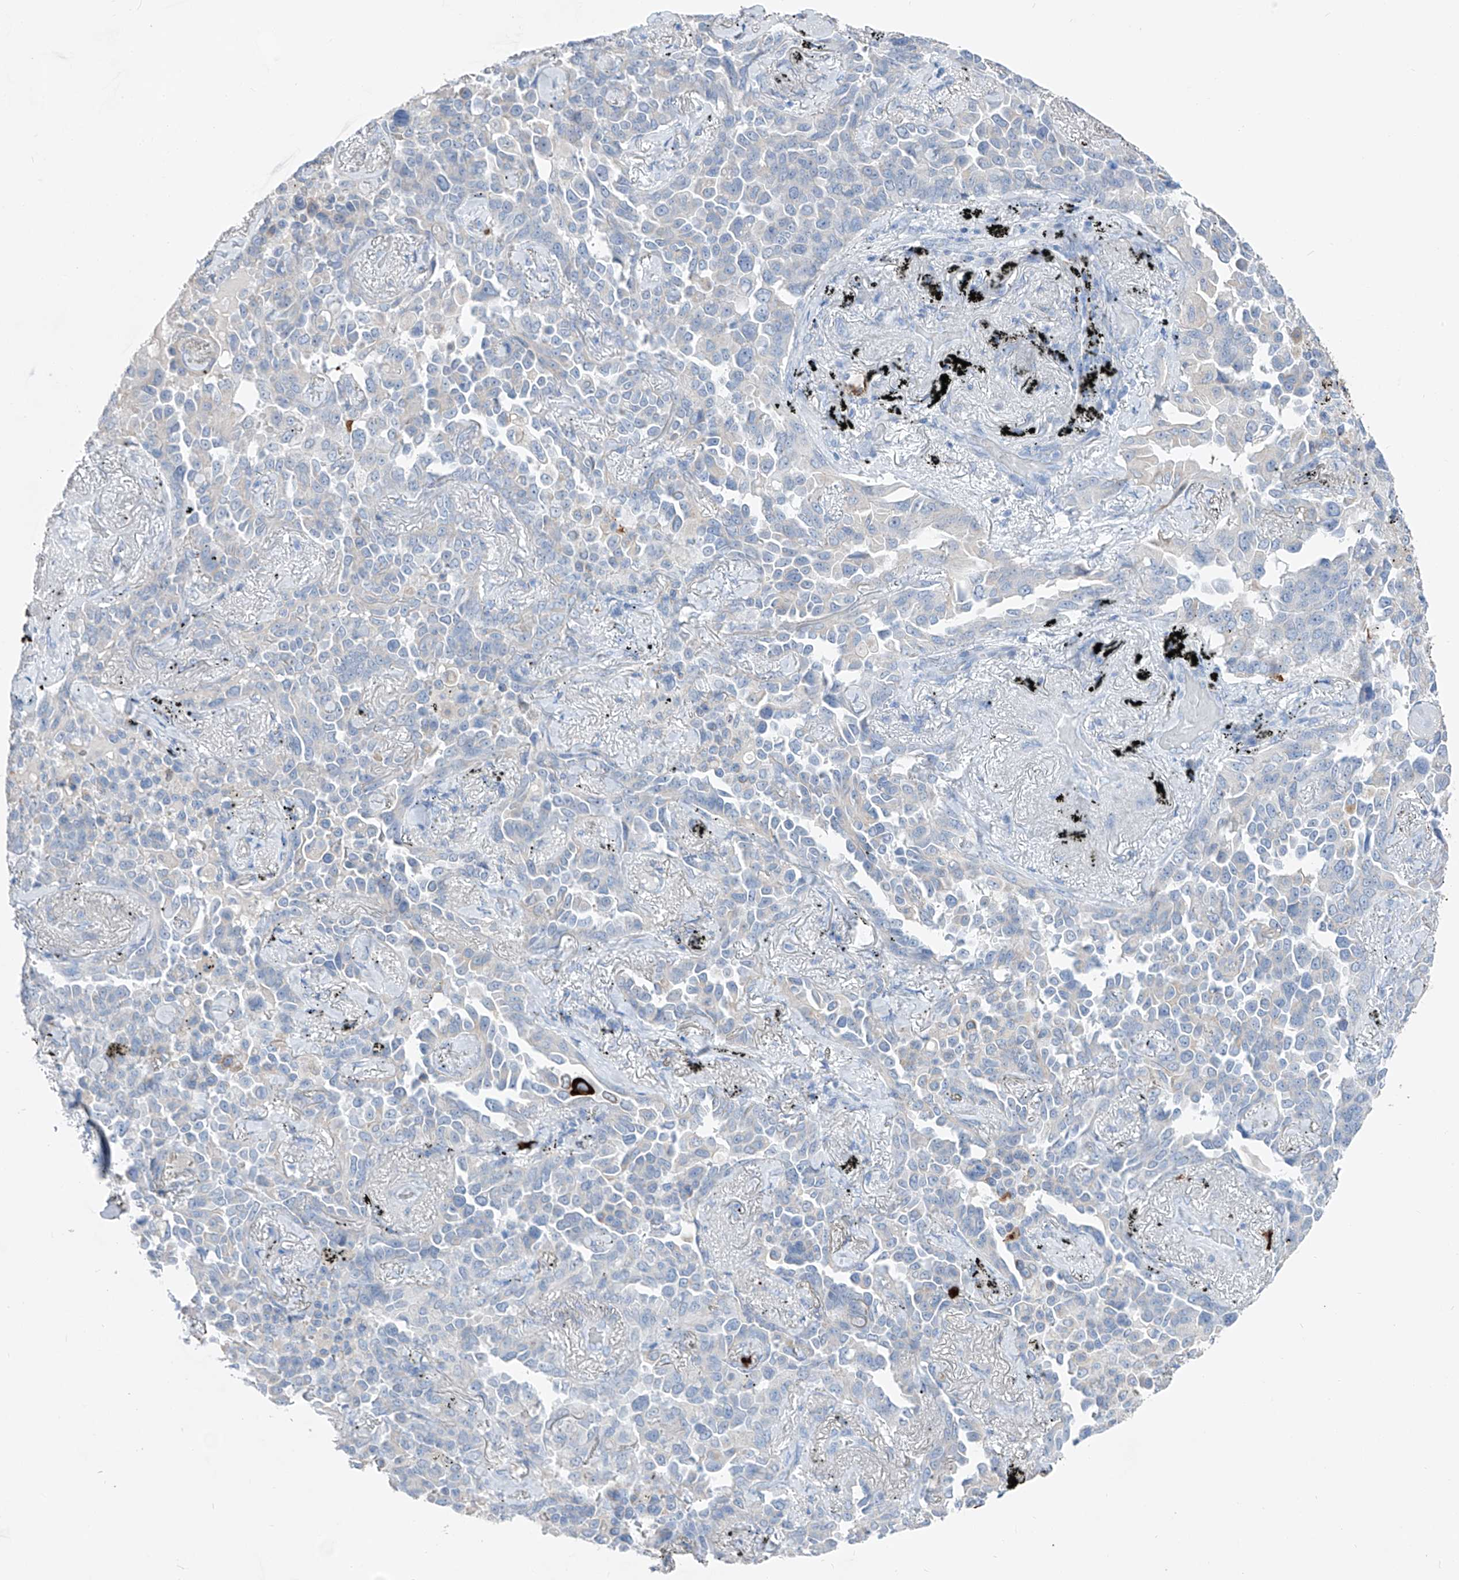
{"staining": {"intensity": "negative", "quantity": "none", "location": "none"}, "tissue": "lung cancer", "cell_type": "Tumor cells", "image_type": "cancer", "snomed": [{"axis": "morphology", "description": "Adenocarcinoma, NOS"}, {"axis": "topography", "description": "Lung"}], "caption": "Adenocarcinoma (lung) was stained to show a protein in brown. There is no significant expression in tumor cells.", "gene": "FRS3", "patient": {"sex": "female", "age": 67}}